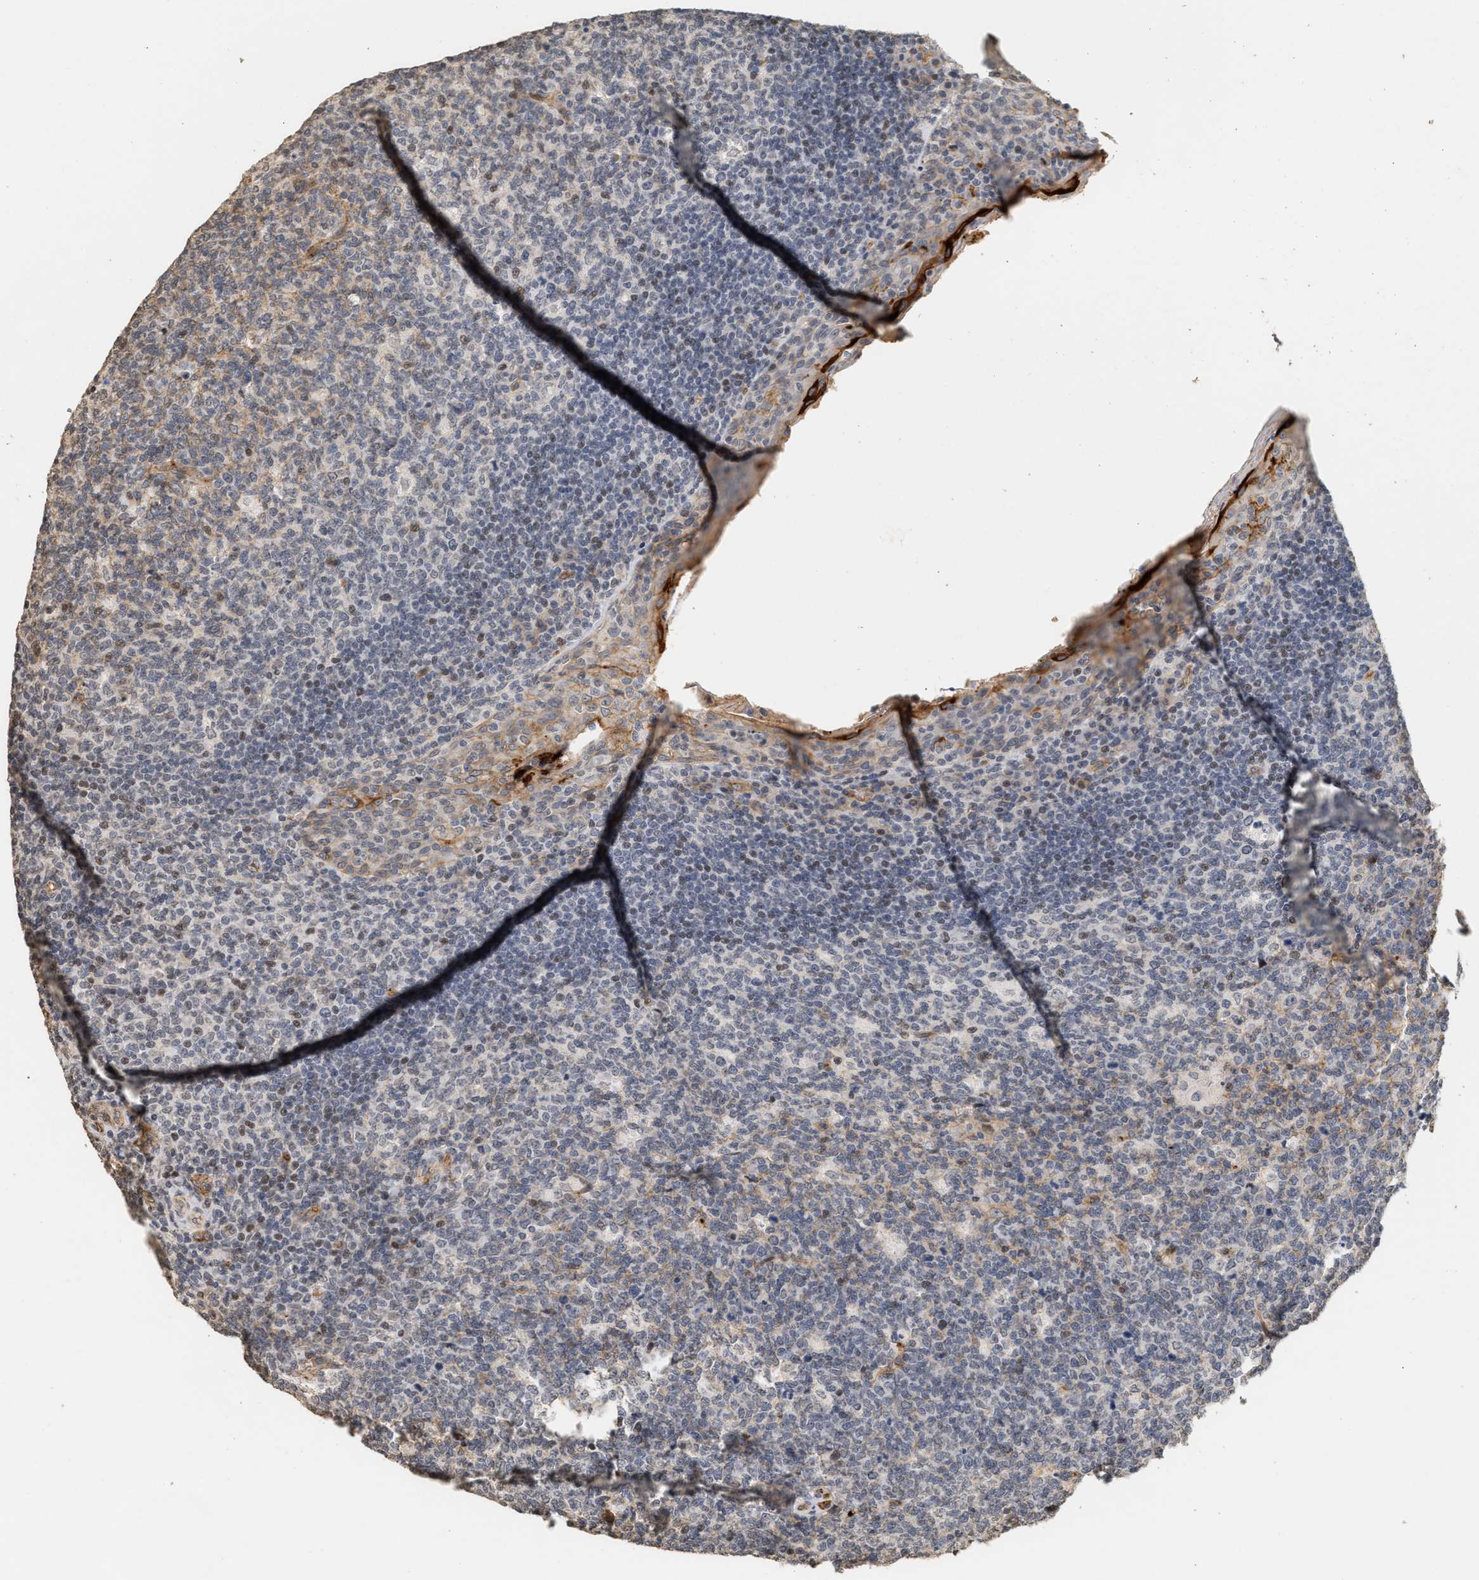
{"staining": {"intensity": "weak", "quantity": "<25%", "location": "cytoplasmic/membranous"}, "tissue": "tonsil", "cell_type": "Germinal center cells", "image_type": "normal", "snomed": [{"axis": "morphology", "description": "Normal tissue, NOS"}, {"axis": "topography", "description": "Tonsil"}], "caption": "Histopathology image shows no significant protein staining in germinal center cells of unremarkable tonsil. (Stains: DAB IHC with hematoxylin counter stain, Microscopy: brightfield microscopy at high magnification).", "gene": "PLXND1", "patient": {"sex": "male", "age": 17}}